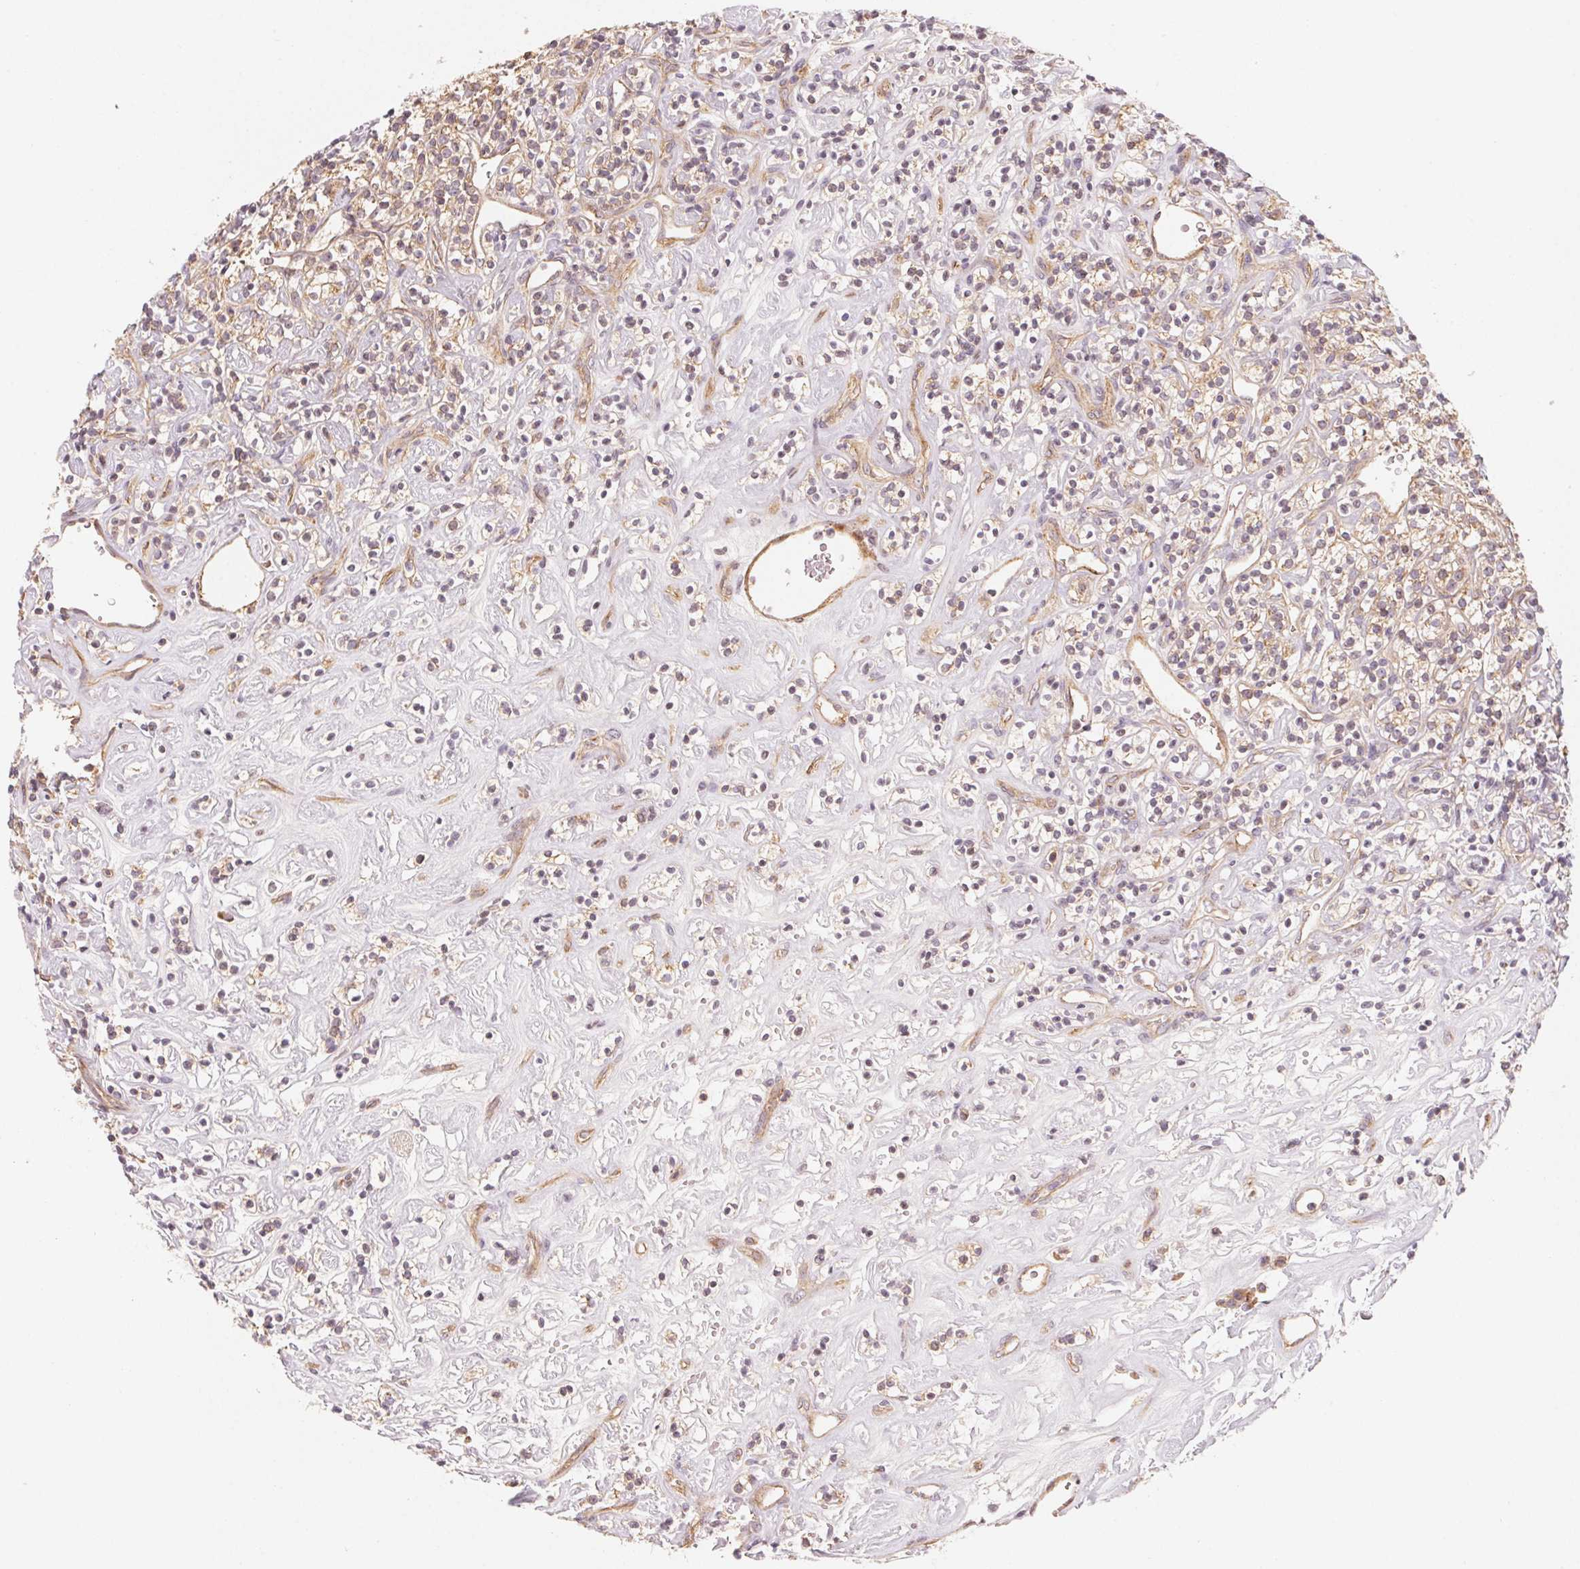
{"staining": {"intensity": "weak", "quantity": "25%-75%", "location": "cytoplasmic/membranous"}, "tissue": "renal cancer", "cell_type": "Tumor cells", "image_type": "cancer", "snomed": [{"axis": "morphology", "description": "Adenocarcinoma, NOS"}, {"axis": "topography", "description": "Kidney"}], "caption": "Renal cancer (adenocarcinoma) tissue exhibits weak cytoplasmic/membranous expression in approximately 25%-75% of tumor cells, visualized by immunohistochemistry. (Brightfield microscopy of DAB IHC at high magnification).", "gene": "CCDC112", "patient": {"sex": "male", "age": 77}}